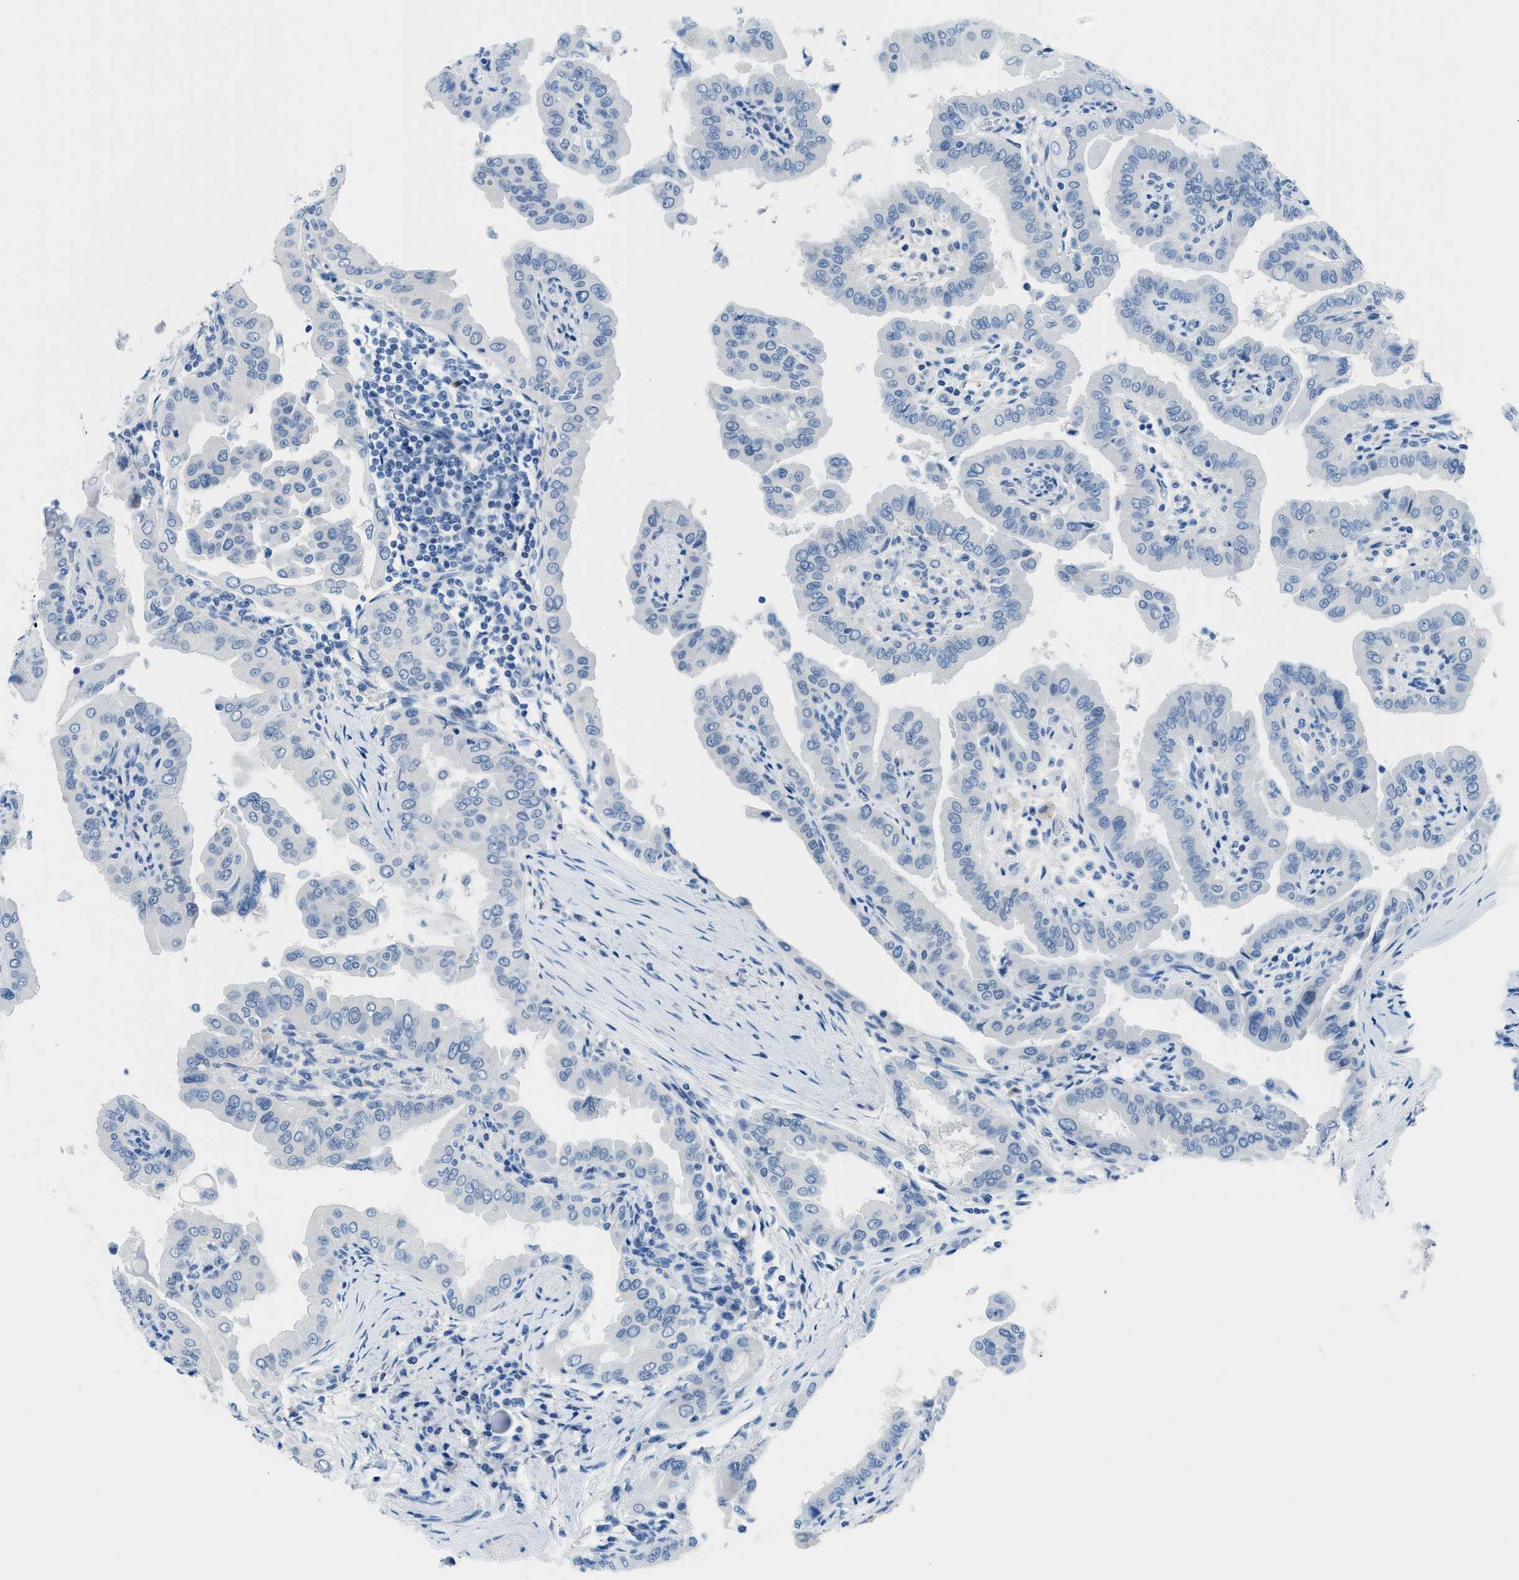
{"staining": {"intensity": "negative", "quantity": "none", "location": "none"}, "tissue": "thyroid cancer", "cell_type": "Tumor cells", "image_type": "cancer", "snomed": [{"axis": "morphology", "description": "Papillary adenocarcinoma, NOS"}, {"axis": "topography", "description": "Thyroid gland"}], "caption": "Immunohistochemical staining of human thyroid cancer displays no significant expression in tumor cells.", "gene": "MBL2", "patient": {"sex": "male", "age": 33}}